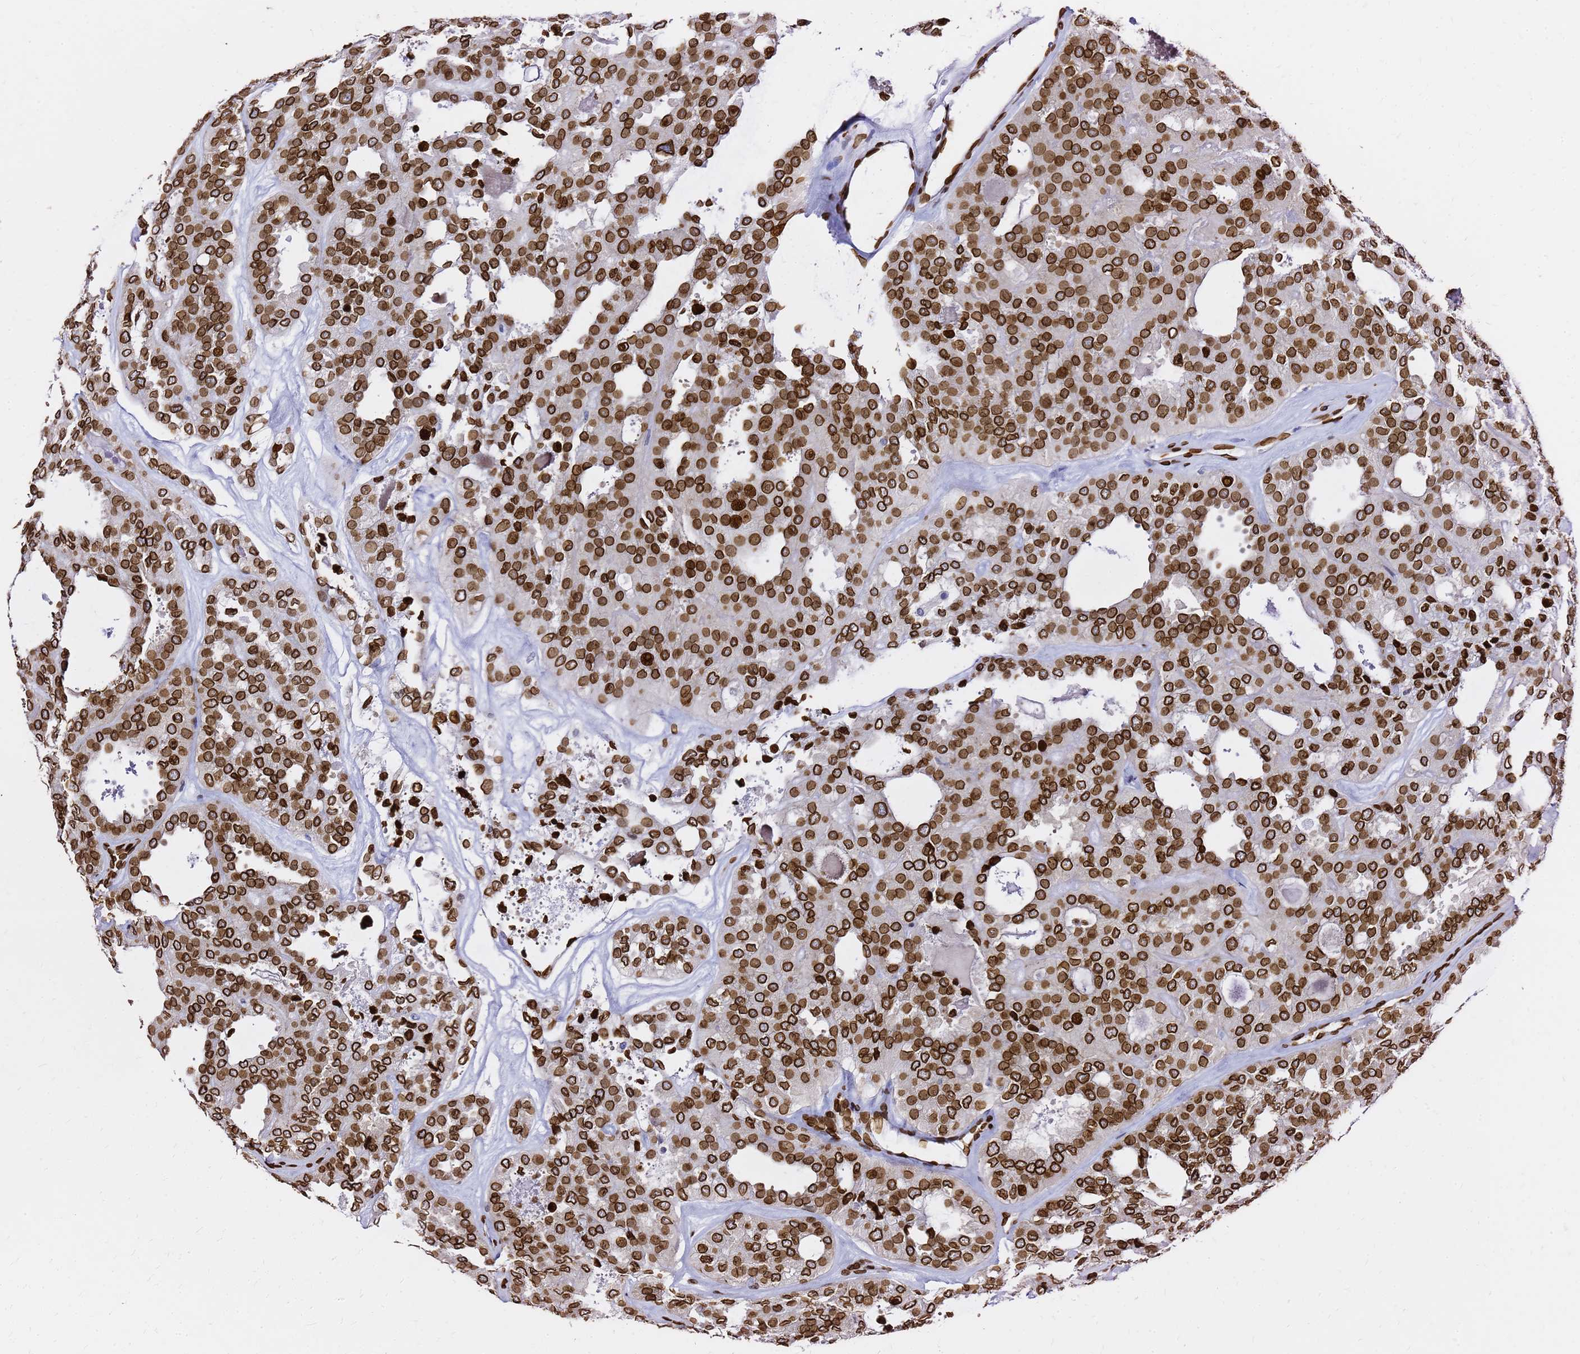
{"staining": {"intensity": "strong", "quantity": ">75%", "location": "cytoplasmic/membranous,nuclear"}, "tissue": "thyroid cancer", "cell_type": "Tumor cells", "image_type": "cancer", "snomed": [{"axis": "morphology", "description": "Follicular adenoma carcinoma, NOS"}, {"axis": "topography", "description": "Thyroid gland"}], "caption": "High-magnification brightfield microscopy of thyroid cancer stained with DAB (brown) and counterstained with hematoxylin (blue). tumor cells exhibit strong cytoplasmic/membranous and nuclear expression is identified in approximately>75% of cells. (Stains: DAB (3,3'-diaminobenzidine) in brown, nuclei in blue, Microscopy: brightfield microscopy at high magnification).", "gene": "C6orf141", "patient": {"sex": "male", "age": 75}}